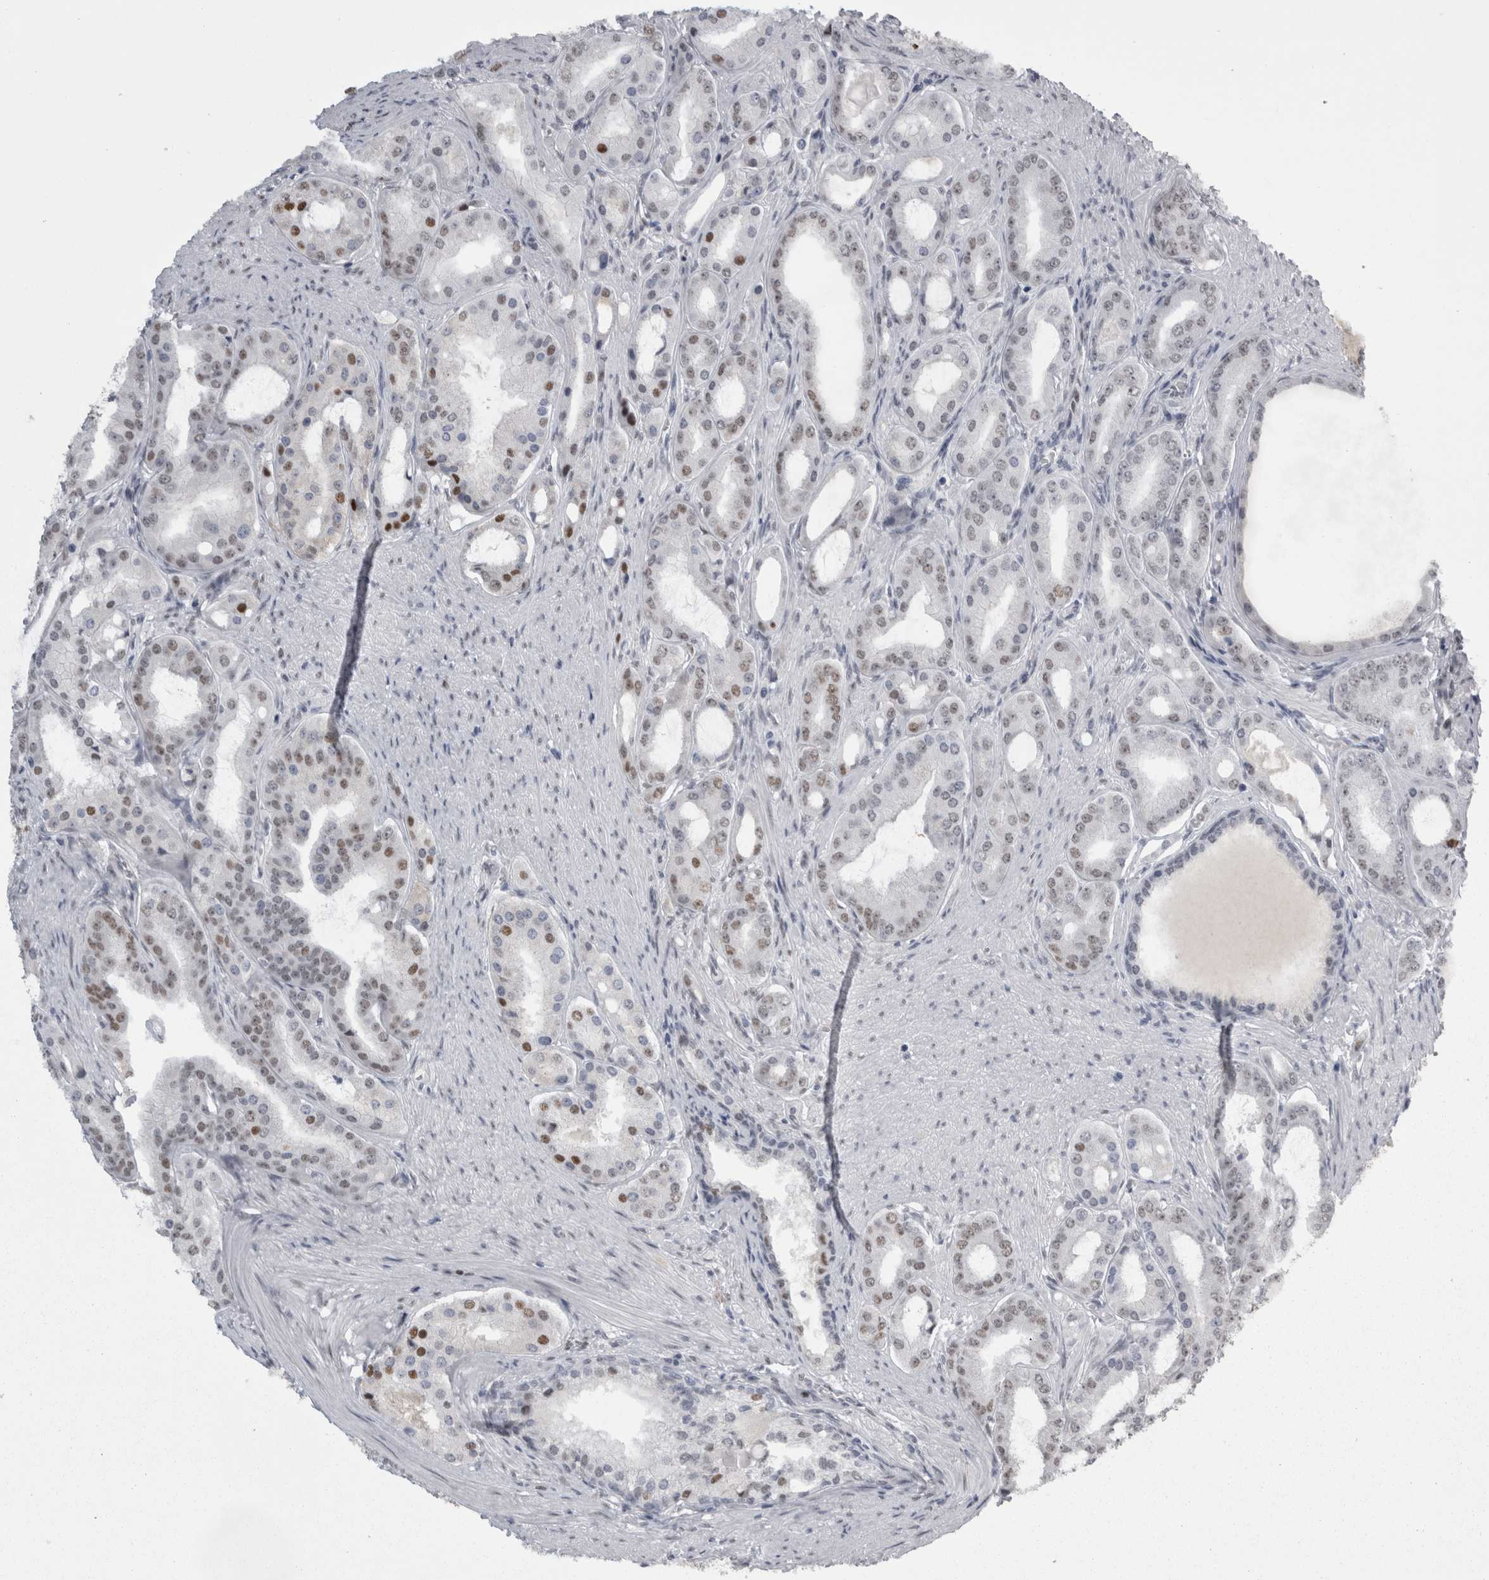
{"staining": {"intensity": "moderate", "quantity": "<25%", "location": "nuclear"}, "tissue": "prostate cancer", "cell_type": "Tumor cells", "image_type": "cancer", "snomed": [{"axis": "morphology", "description": "Adenocarcinoma, High grade"}, {"axis": "topography", "description": "Prostate"}], "caption": "The photomicrograph shows immunohistochemical staining of prostate adenocarcinoma (high-grade). There is moderate nuclear positivity is present in approximately <25% of tumor cells.", "gene": "C1orf54", "patient": {"sex": "male", "age": 60}}